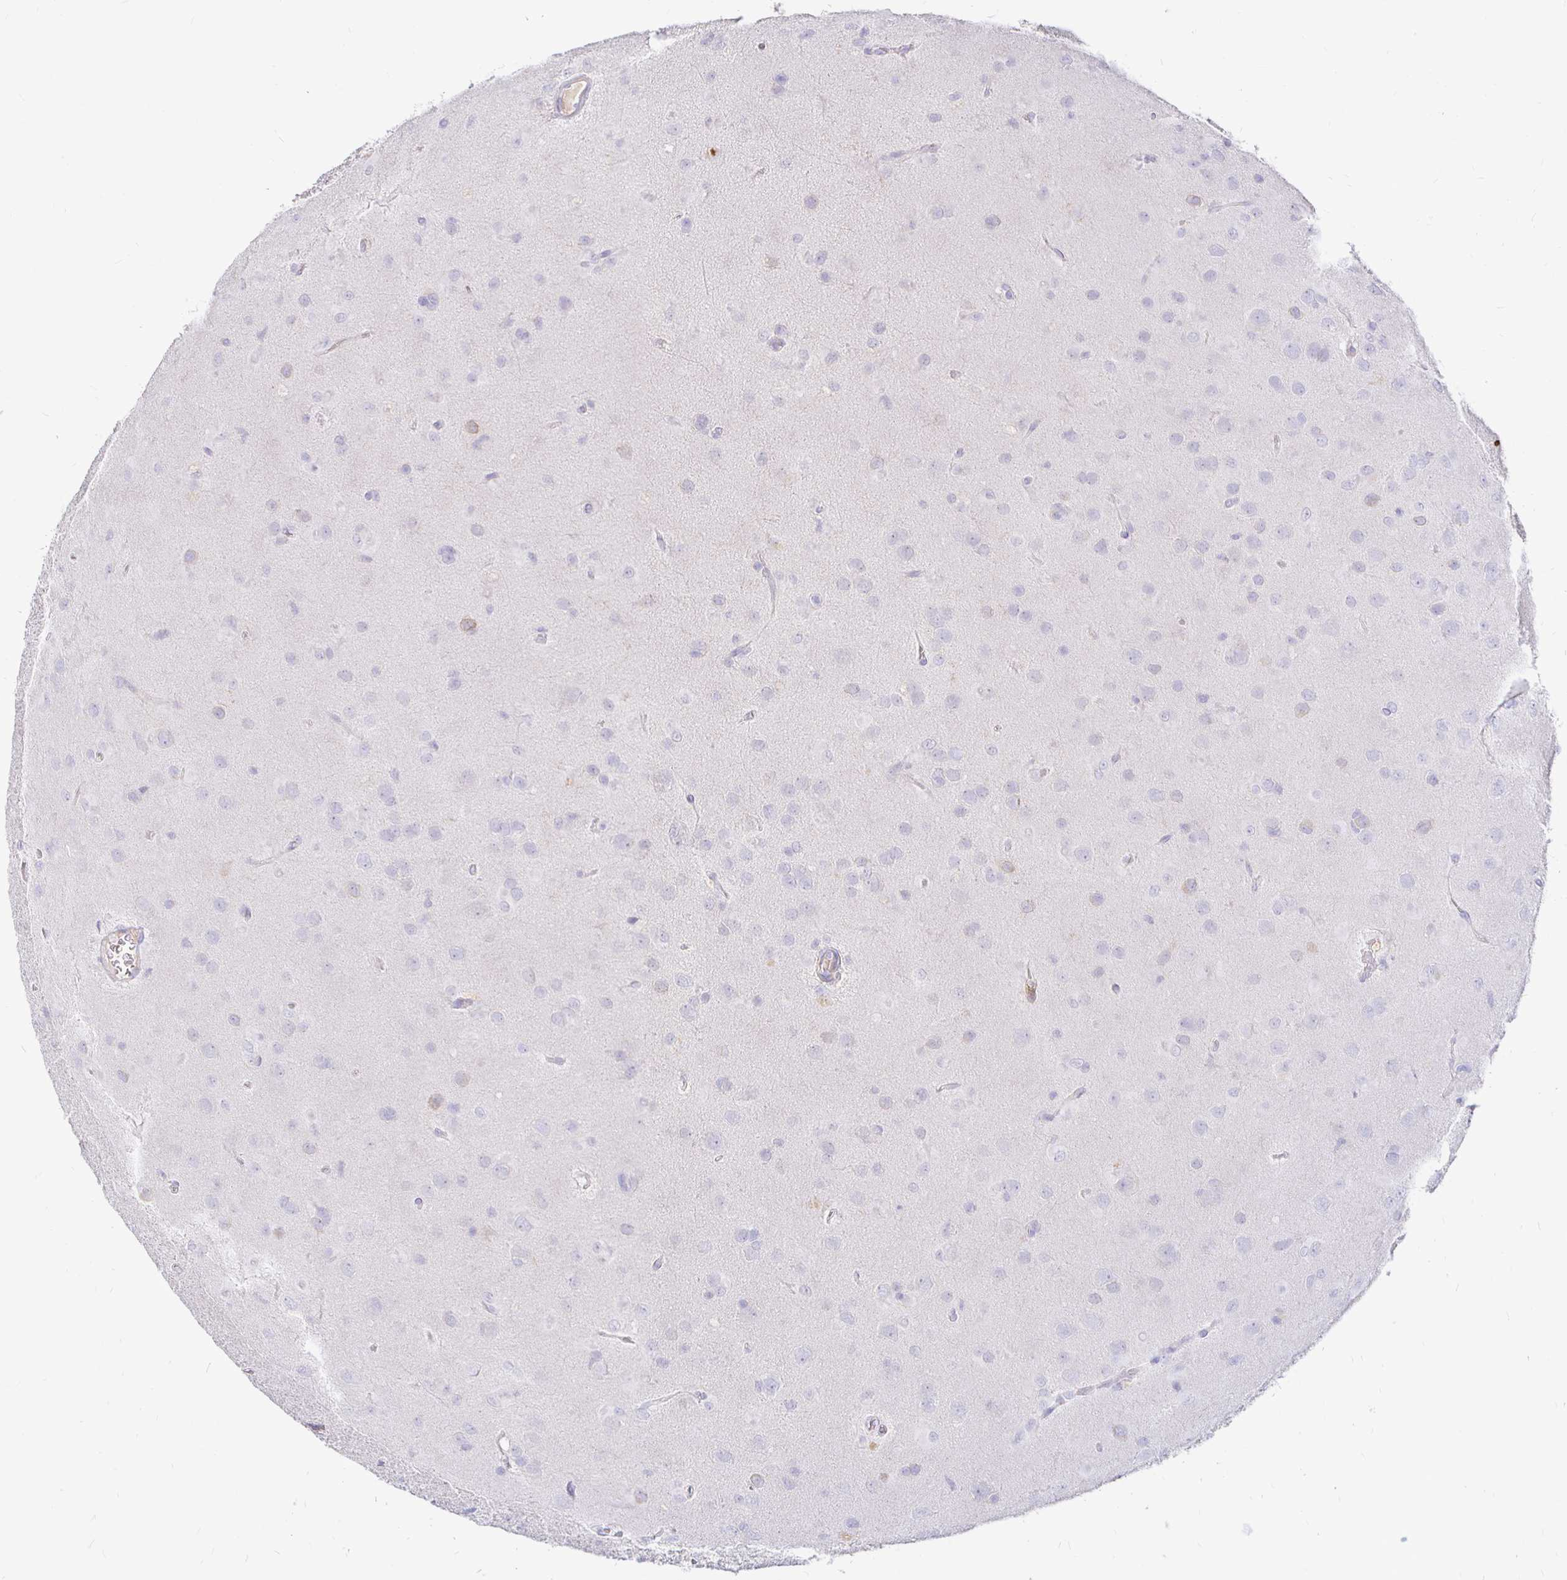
{"staining": {"intensity": "negative", "quantity": "none", "location": "none"}, "tissue": "glioma", "cell_type": "Tumor cells", "image_type": "cancer", "snomed": [{"axis": "morphology", "description": "Glioma, malignant, Low grade"}, {"axis": "topography", "description": "Brain"}], "caption": "Glioma stained for a protein using immunohistochemistry (IHC) exhibits no staining tumor cells.", "gene": "PALM2AKAP2", "patient": {"sex": "male", "age": 58}}